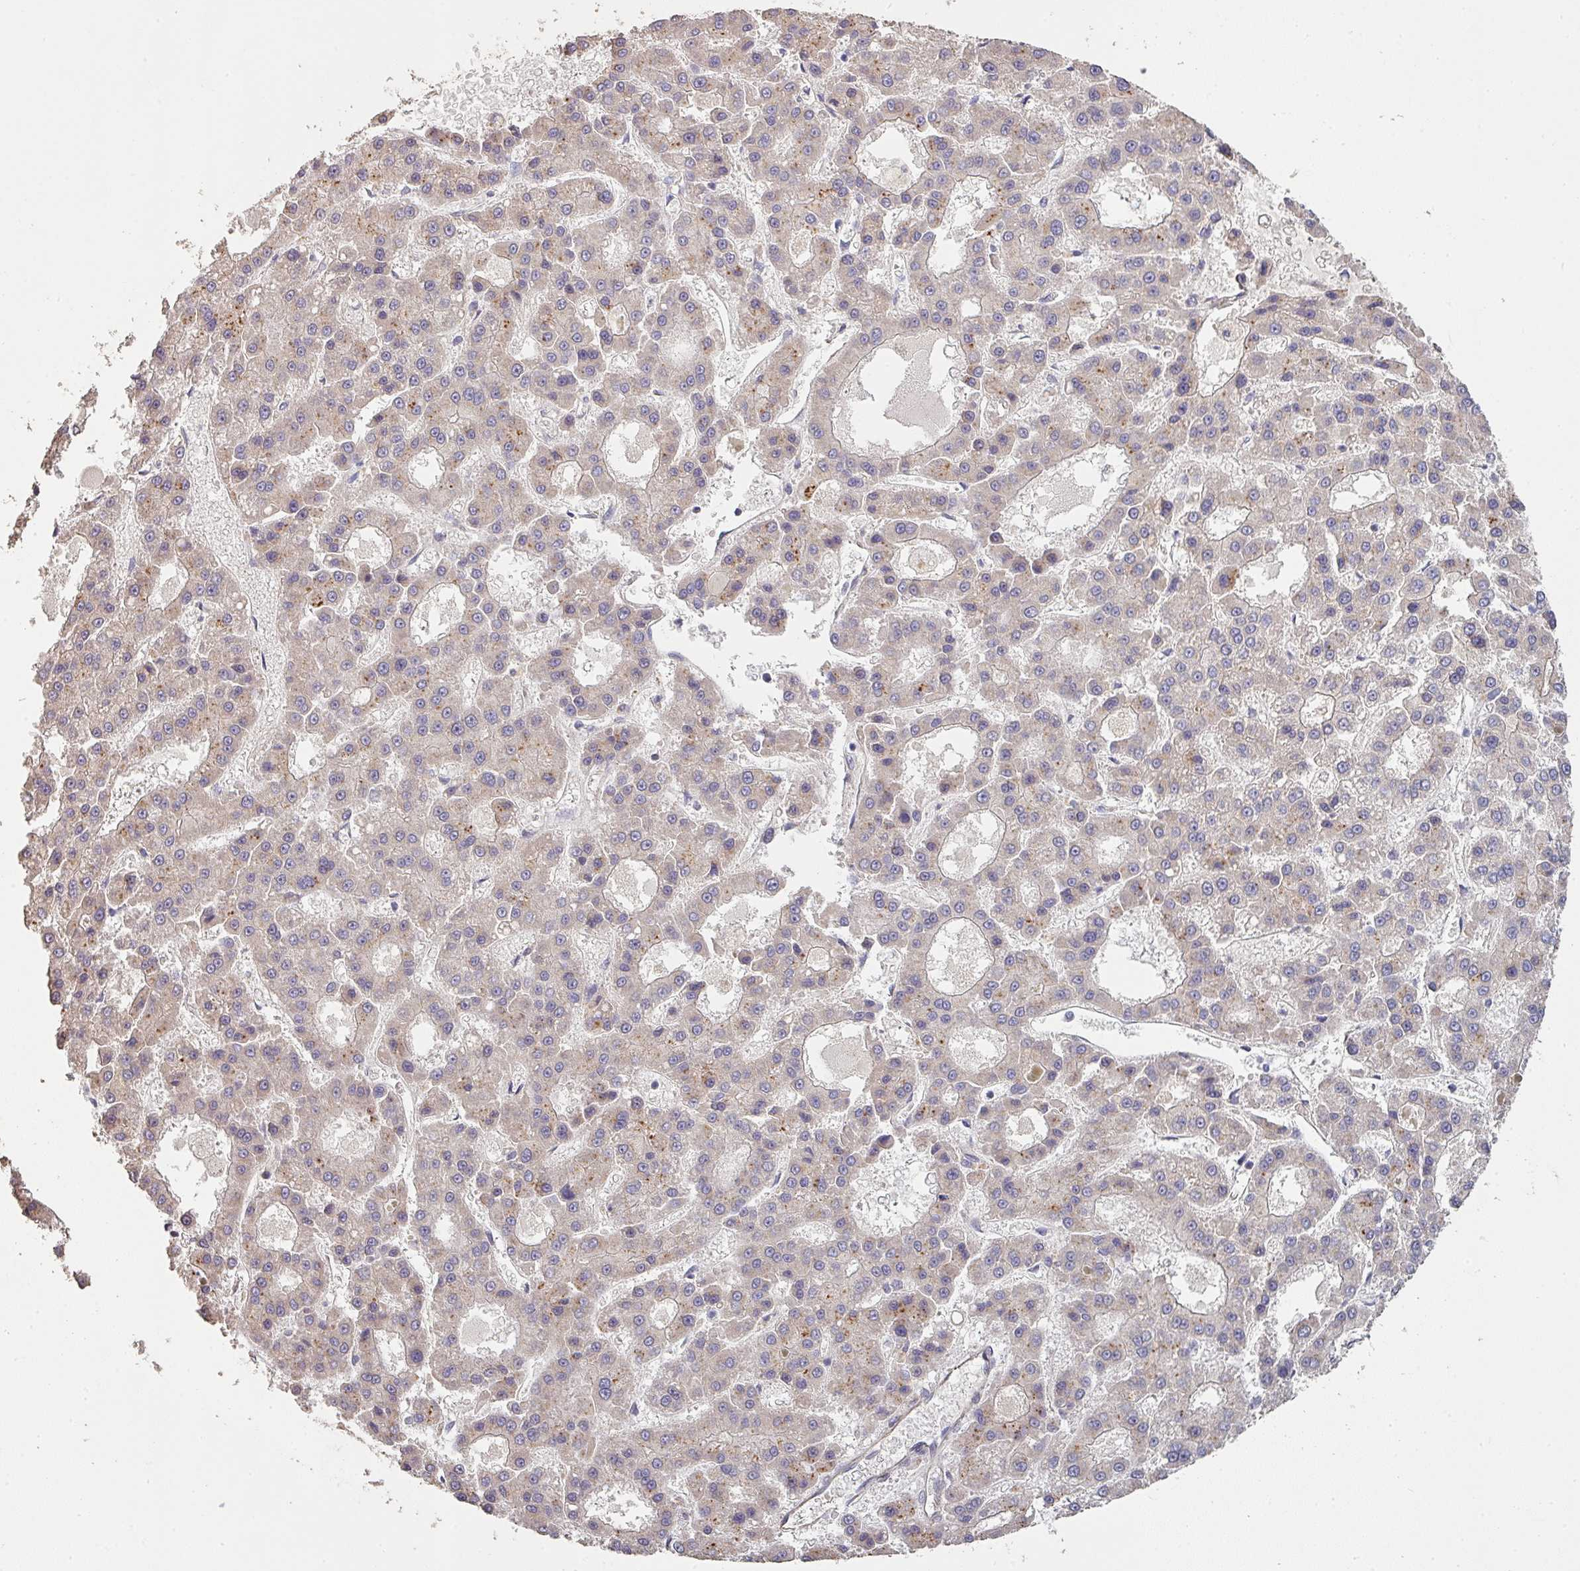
{"staining": {"intensity": "weak", "quantity": "<25%", "location": "cytoplasmic/membranous"}, "tissue": "liver cancer", "cell_type": "Tumor cells", "image_type": "cancer", "snomed": [{"axis": "morphology", "description": "Carcinoma, Hepatocellular, NOS"}, {"axis": "topography", "description": "Liver"}], "caption": "Tumor cells are negative for protein expression in human liver cancer.", "gene": "PCDH1", "patient": {"sex": "male", "age": 70}}